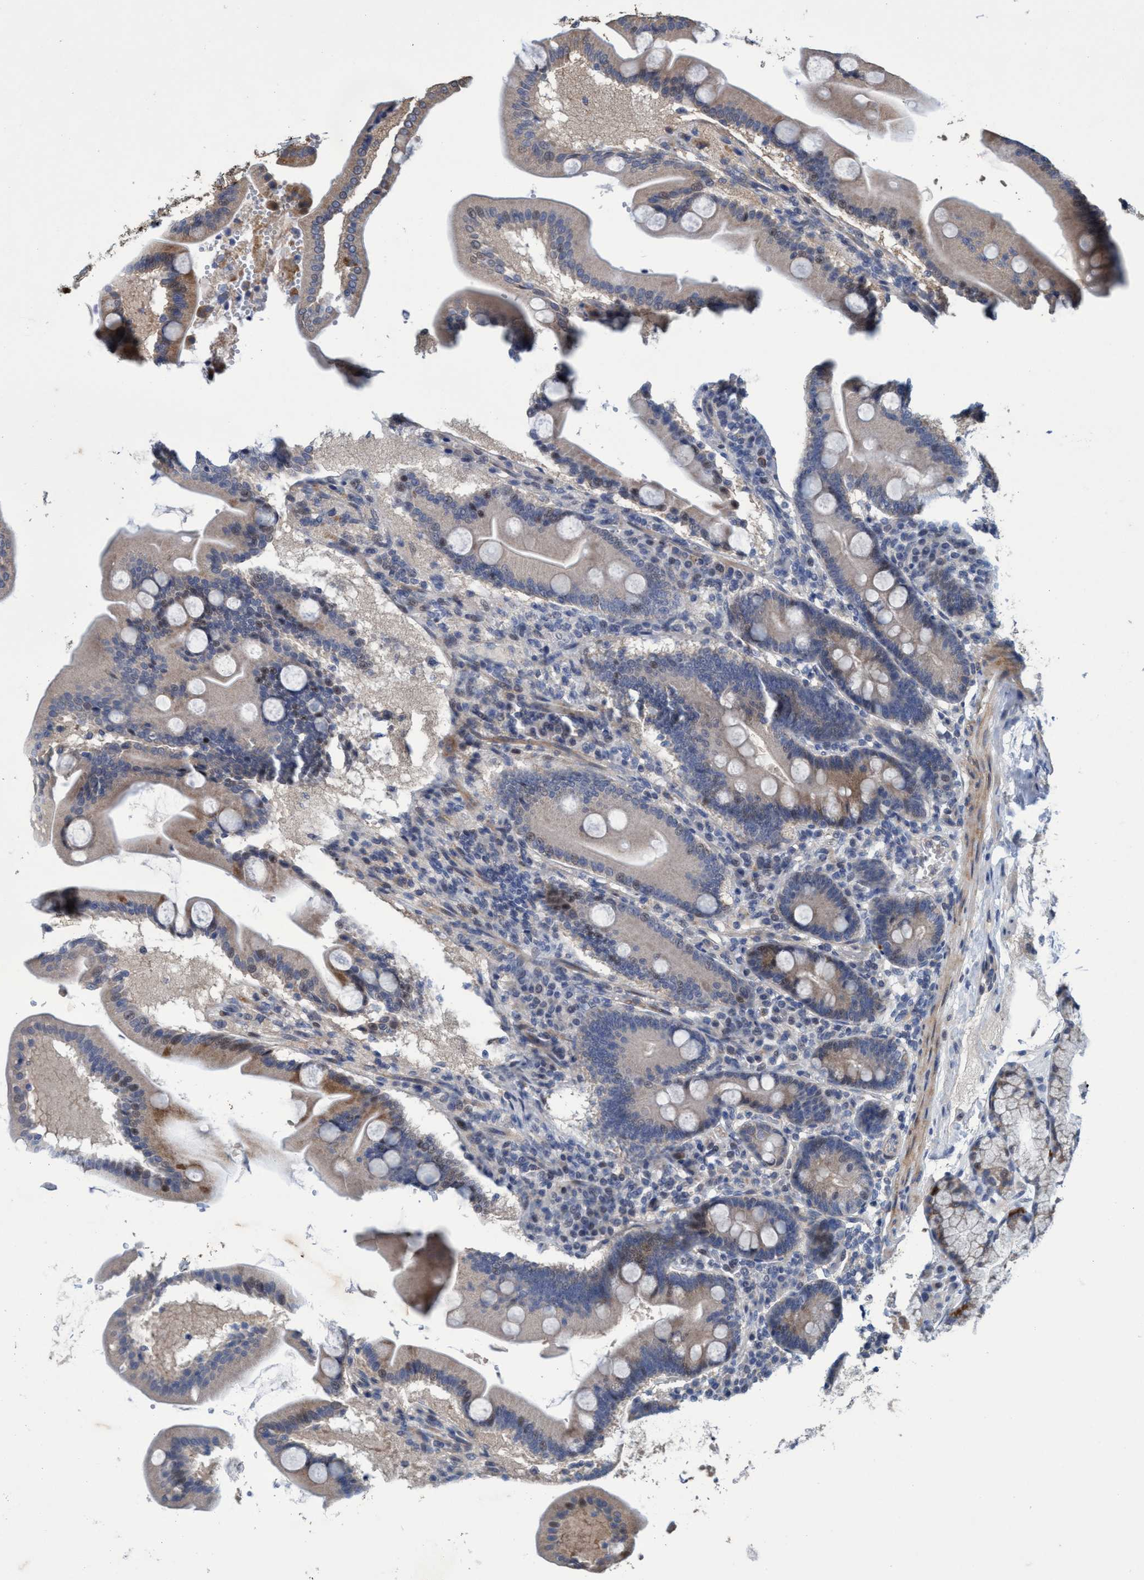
{"staining": {"intensity": "weak", "quantity": "25%-75%", "location": "cytoplasmic/membranous"}, "tissue": "duodenum", "cell_type": "Glandular cells", "image_type": "normal", "snomed": [{"axis": "morphology", "description": "Normal tissue, NOS"}, {"axis": "topography", "description": "Duodenum"}], "caption": "Protein expression analysis of normal duodenum displays weak cytoplasmic/membranous positivity in approximately 25%-75% of glandular cells. (brown staining indicates protein expression, while blue staining denotes nuclei).", "gene": "ZNF677", "patient": {"sex": "male", "age": 54}}